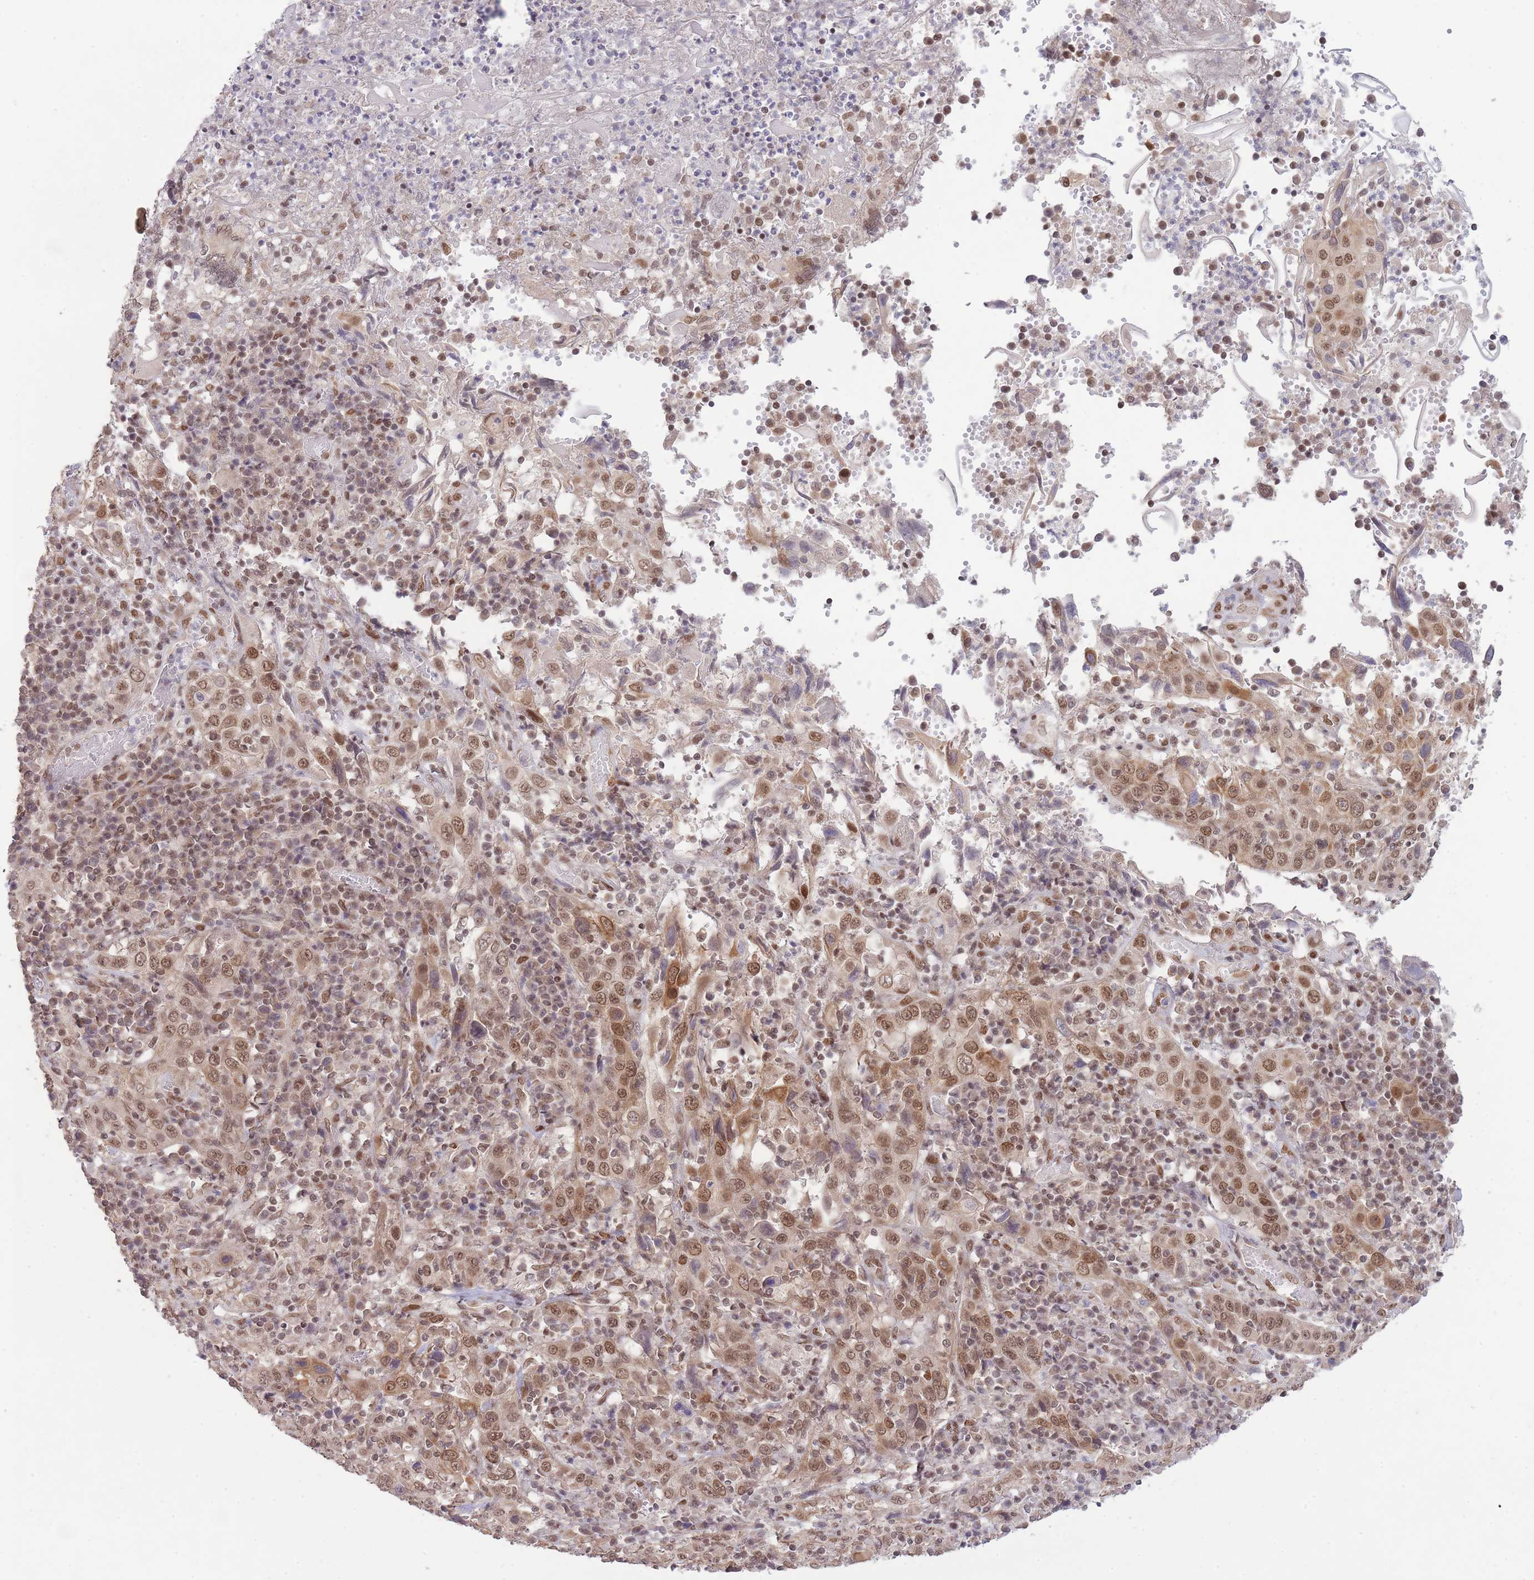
{"staining": {"intensity": "moderate", "quantity": ">75%", "location": "cytoplasmic/membranous,nuclear"}, "tissue": "cervical cancer", "cell_type": "Tumor cells", "image_type": "cancer", "snomed": [{"axis": "morphology", "description": "Squamous cell carcinoma, NOS"}, {"axis": "topography", "description": "Cervix"}], "caption": "A medium amount of moderate cytoplasmic/membranous and nuclear staining is seen in about >75% of tumor cells in cervical squamous cell carcinoma tissue.", "gene": "CARD8", "patient": {"sex": "female", "age": 46}}